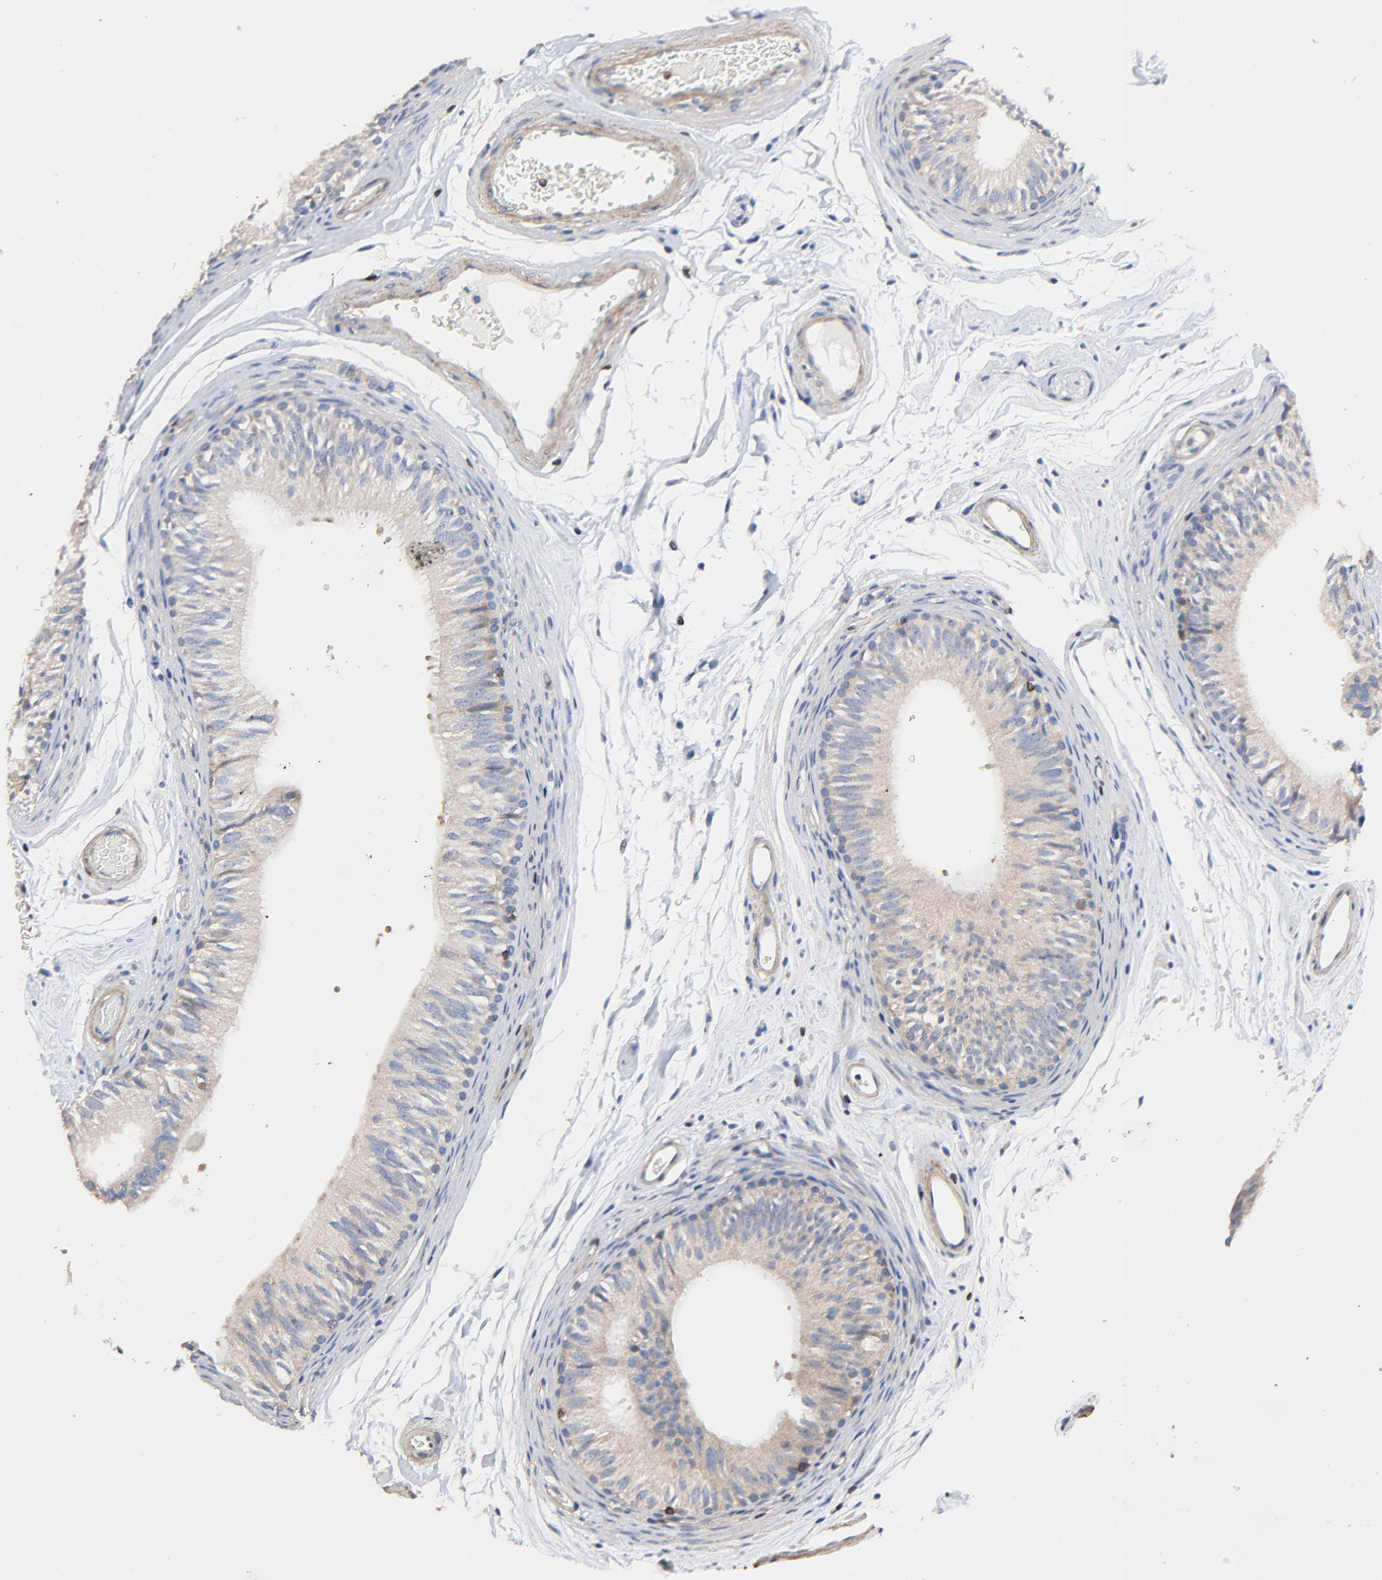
{"staining": {"intensity": "moderate", "quantity": "25%-75%", "location": "cytoplasmic/membranous"}, "tissue": "epididymis", "cell_type": "Glandular cells", "image_type": "normal", "snomed": [{"axis": "morphology", "description": "Normal tissue, NOS"}, {"axis": "topography", "description": "Testis"}, {"axis": "topography", "description": "Epididymis"}], "caption": "Normal epididymis exhibits moderate cytoplasmic/membranous staining in about 25%-75% of glandular cells (DAB IHC, brown staining for protein, blue staining for nuclei)..", "gene": "SKAP1", "patient": {"sex": "male", "age": 36}}